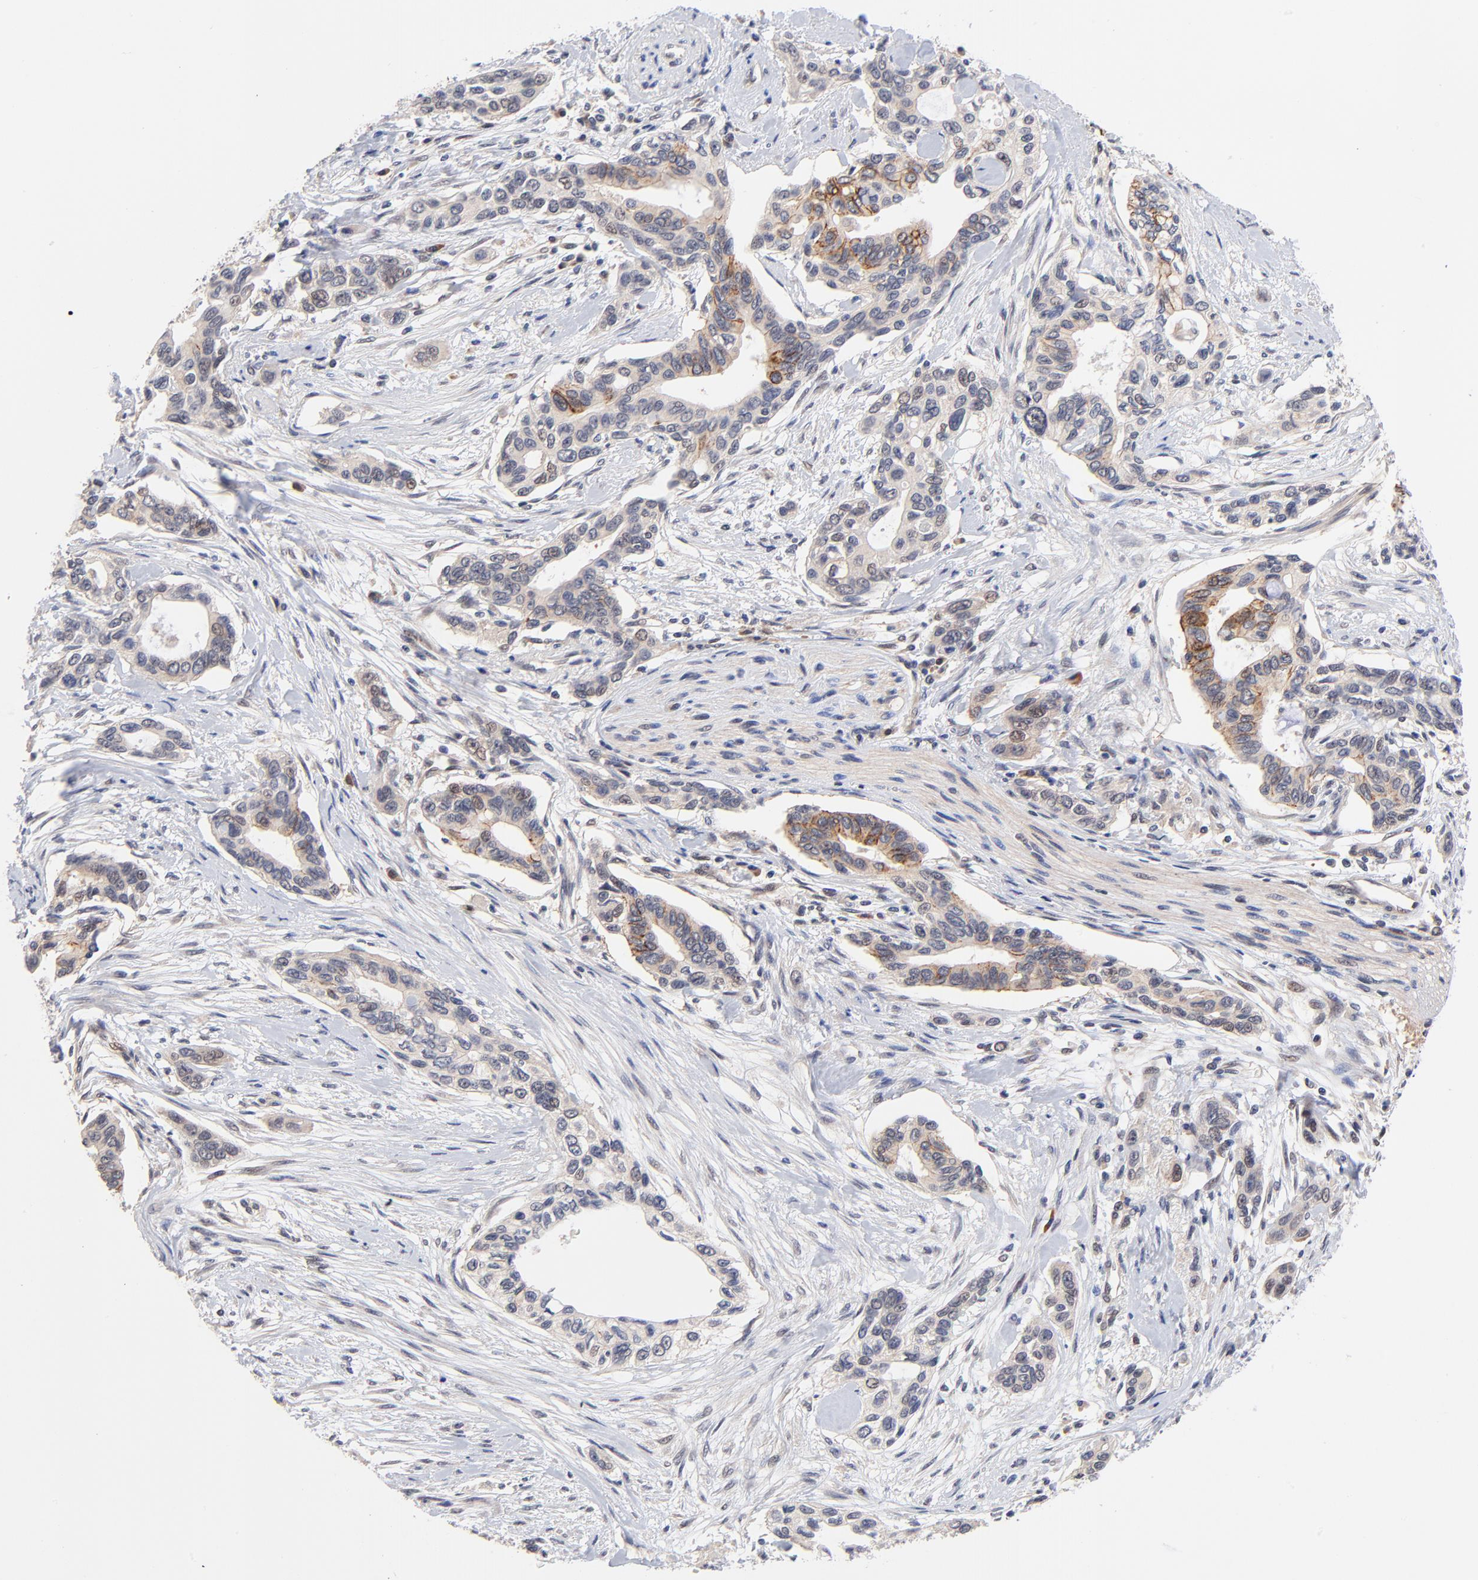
{"staining": {"intensity": "moderate", "quantity": "<25%", "location": "cytoplasmic/membranous"}, "tissue": "pancreatic cancer", "cell_type": "Tumor cells", "image_type": "cancer", "snomed": [{"axis": "morphology", "description": "Adenocarcinoma, NOS"}, {"axis": "topography", "description": "Pancreas"}], "caption": "The micrograph displays staining of pancreatic cancer (adenocarcinoma), revealing moderate cytoplasmic/membranous protein expression (brown color) within tumor cells.", "gene": "TXNL1", "patient": {"sex": "female", "age": 60}}